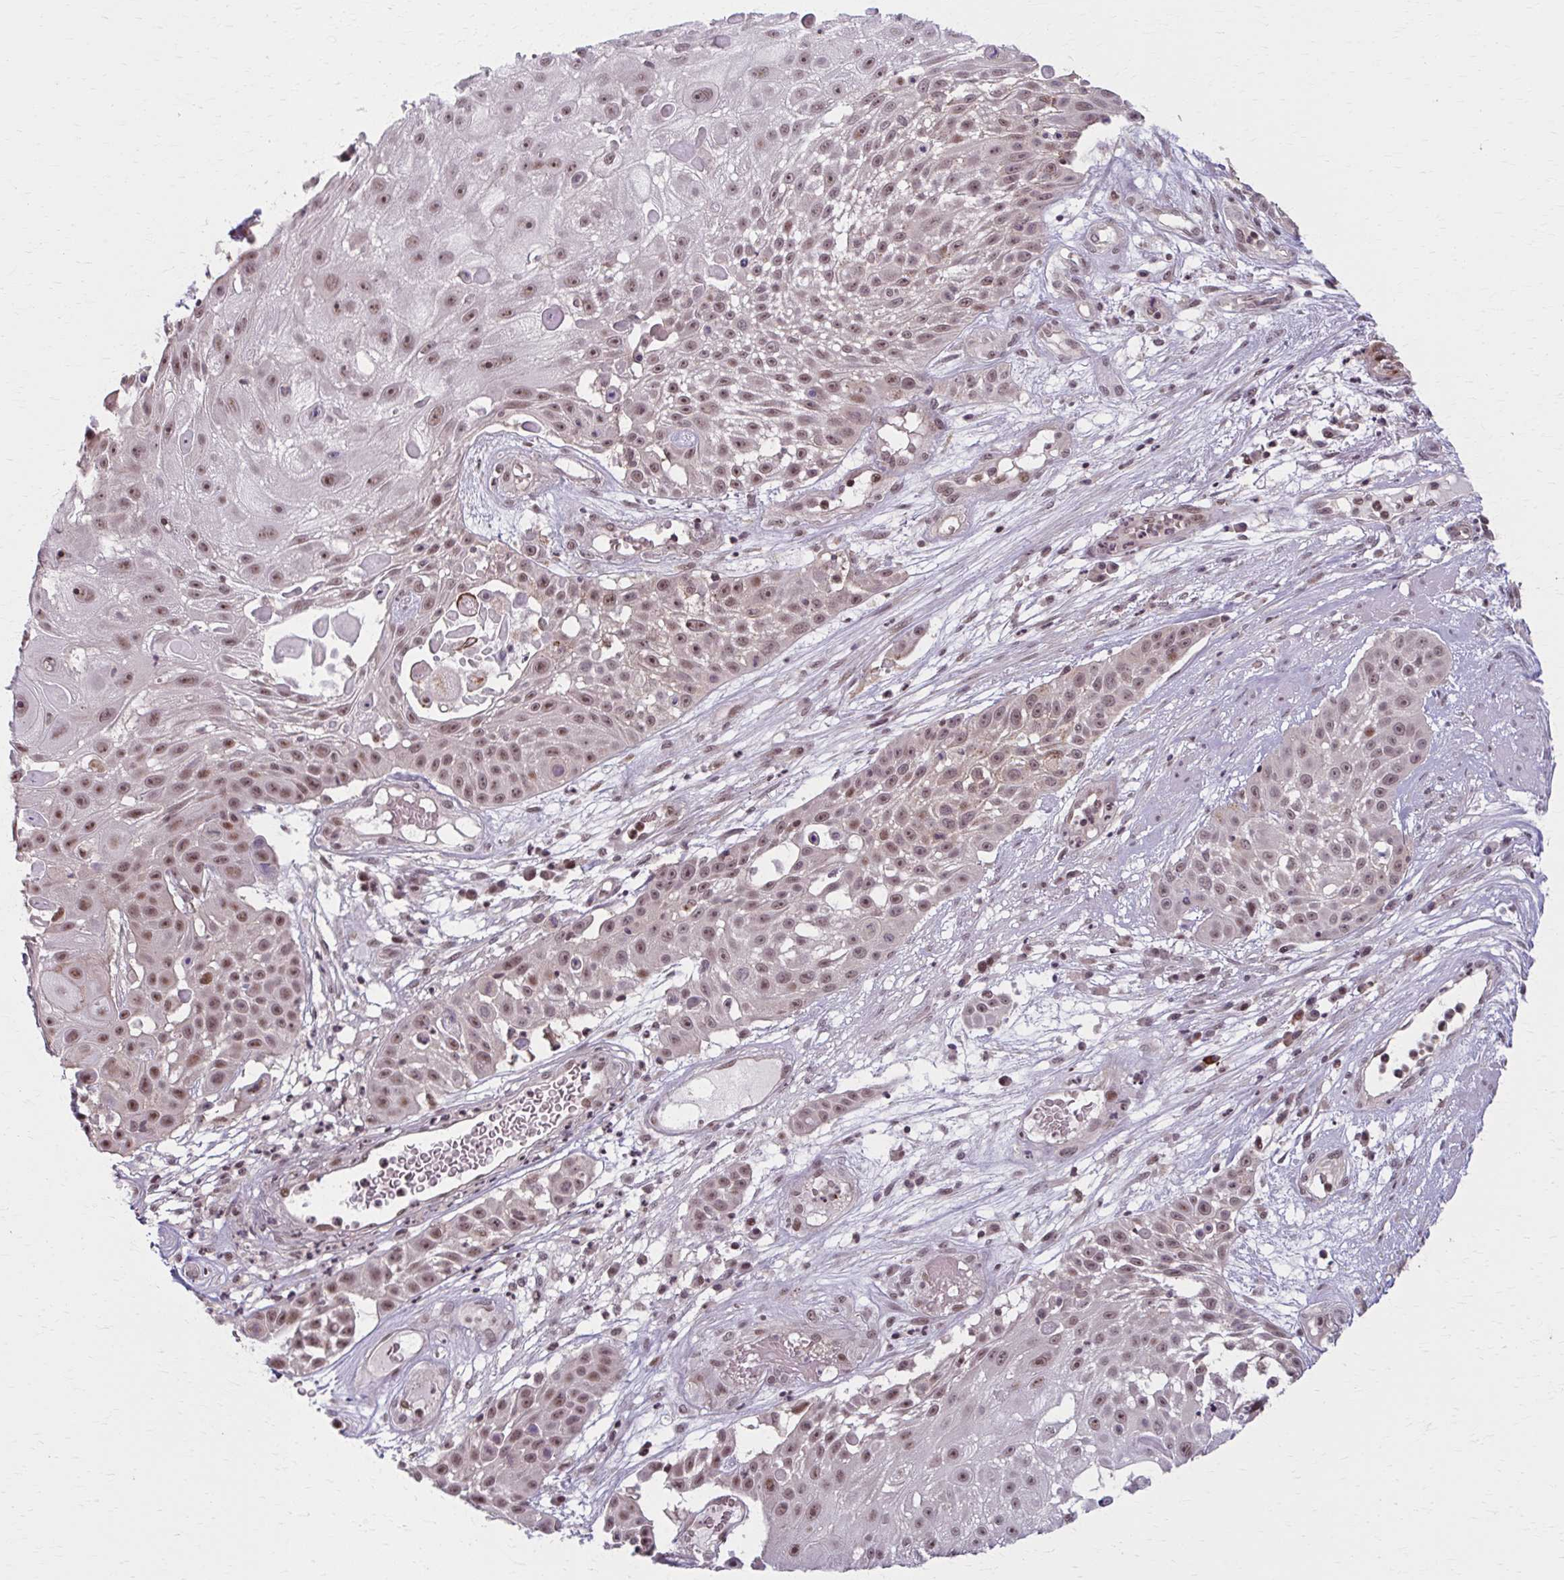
{"staining": {"intensity": "moderate", "quantity": ">75%", "location": "nuclear"}, "tissue": "skin cancer", "cell_type": "Tumor cells", "image_type": "cancer", "snomed": [{"axis": "morphology", "description": "Squamous cell carcinoma, NOS"}, {"axis": "topography", "description": "Skin"}], "caption": "Immunohistochemical staining of human squamous cell carcinoma (skin) shows medium levels of moderate nuclear positivity in approximately >75% of tumor cells. (DAB IHC with brightfield microscopy, high magnification).", "gene": "SETBP1", "patient": {"sex": "female", "age": 86}}